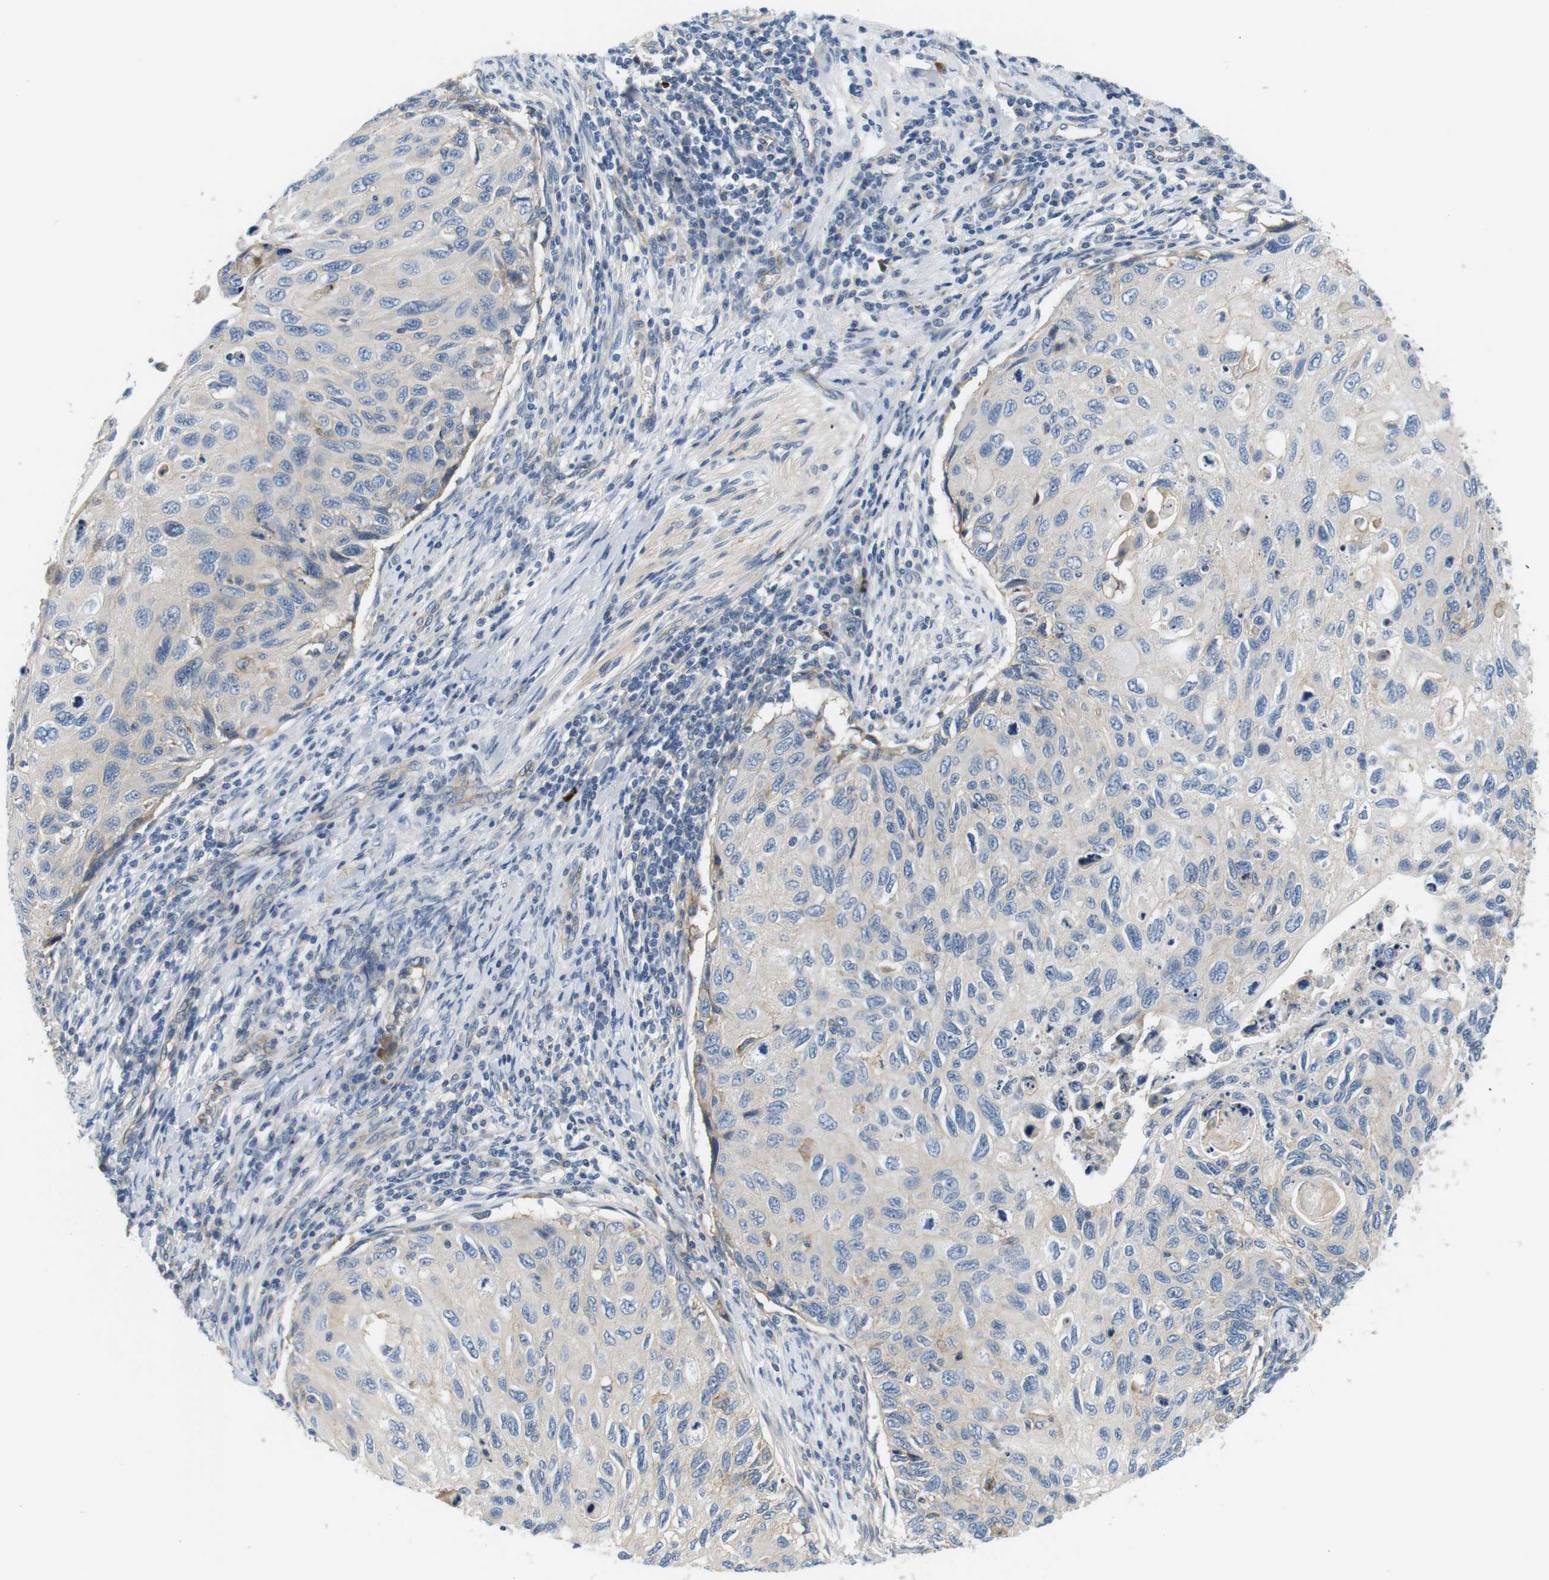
{"staining": {"intensity": "negative", "quantity": "none", "location": "none"}, "tissue": "cervical cancer", "cell_type": "Tumor cells", "image_type": "cancer", "snomed": [{"axis": "morphology", "description": "Squamous cell carcinoma, NOS"}, {"axis": "topography", "description": "Cervix"}], "caption": "Immunohistochemical staining of human cervical squamous cell carcinoma exhibits no significant staining in tumor cells.", "gene": "SLC30A1", "patient": {"sex": "female", "age": 70}}